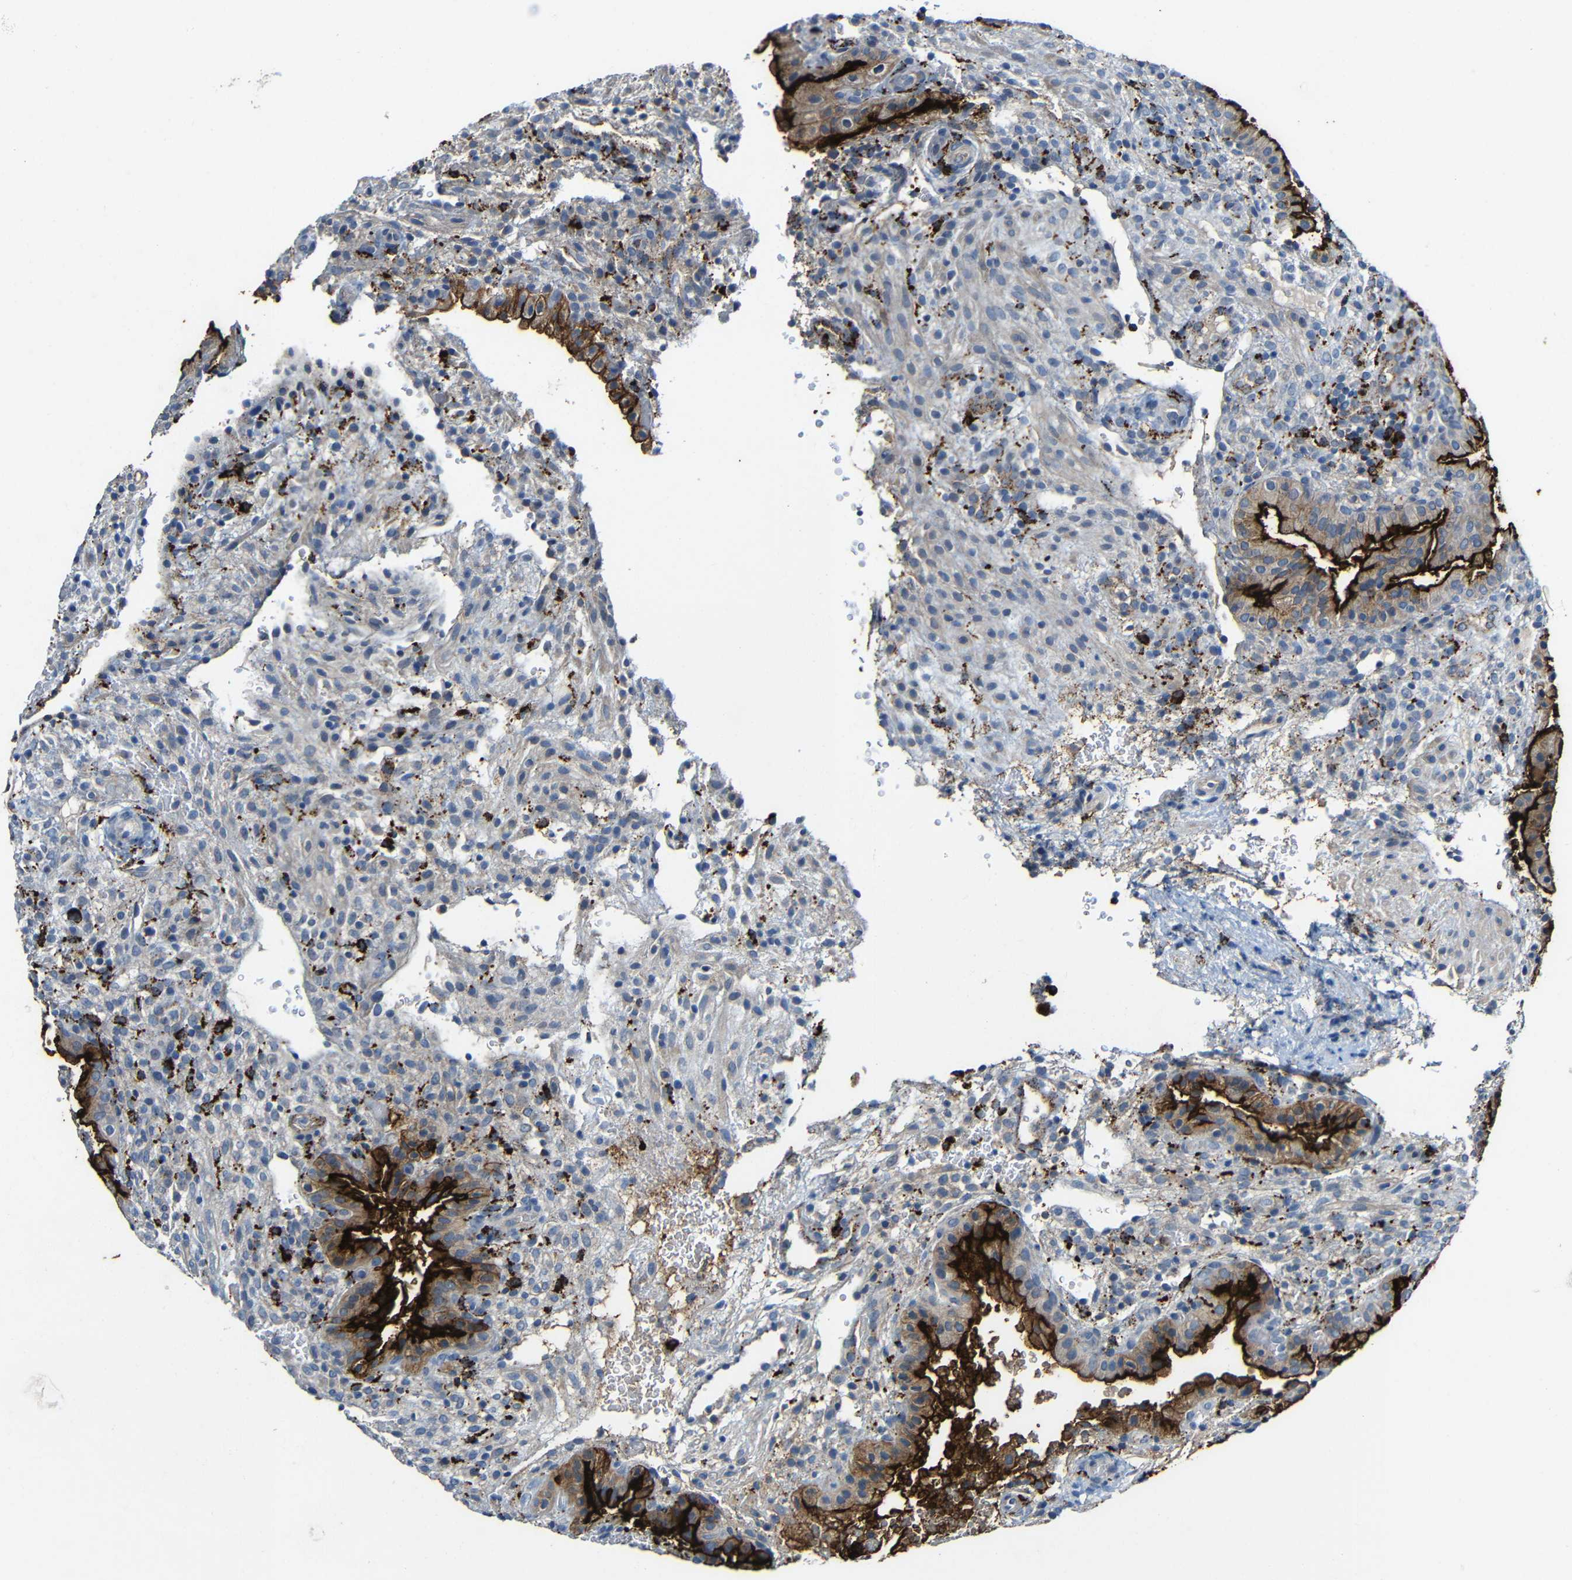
{"staining": {"intensity": "weak", "quantity": "<25%", "location": "cytoplasmic/membranous"}, "tissue": "placenta", "cell_type": "Decidual cells", "image_type": "normal", "snomed": [{"axis": "morphology", "description": "Normal tissue, NOS"}, {"axis": "topography", "description": "Placenta"}], "caption": "Immunohistochemistry of benign human placenta reveals no expression in decidual cells.", "gene": "HLA", "patient": {"sex": "female", "age": 19}}